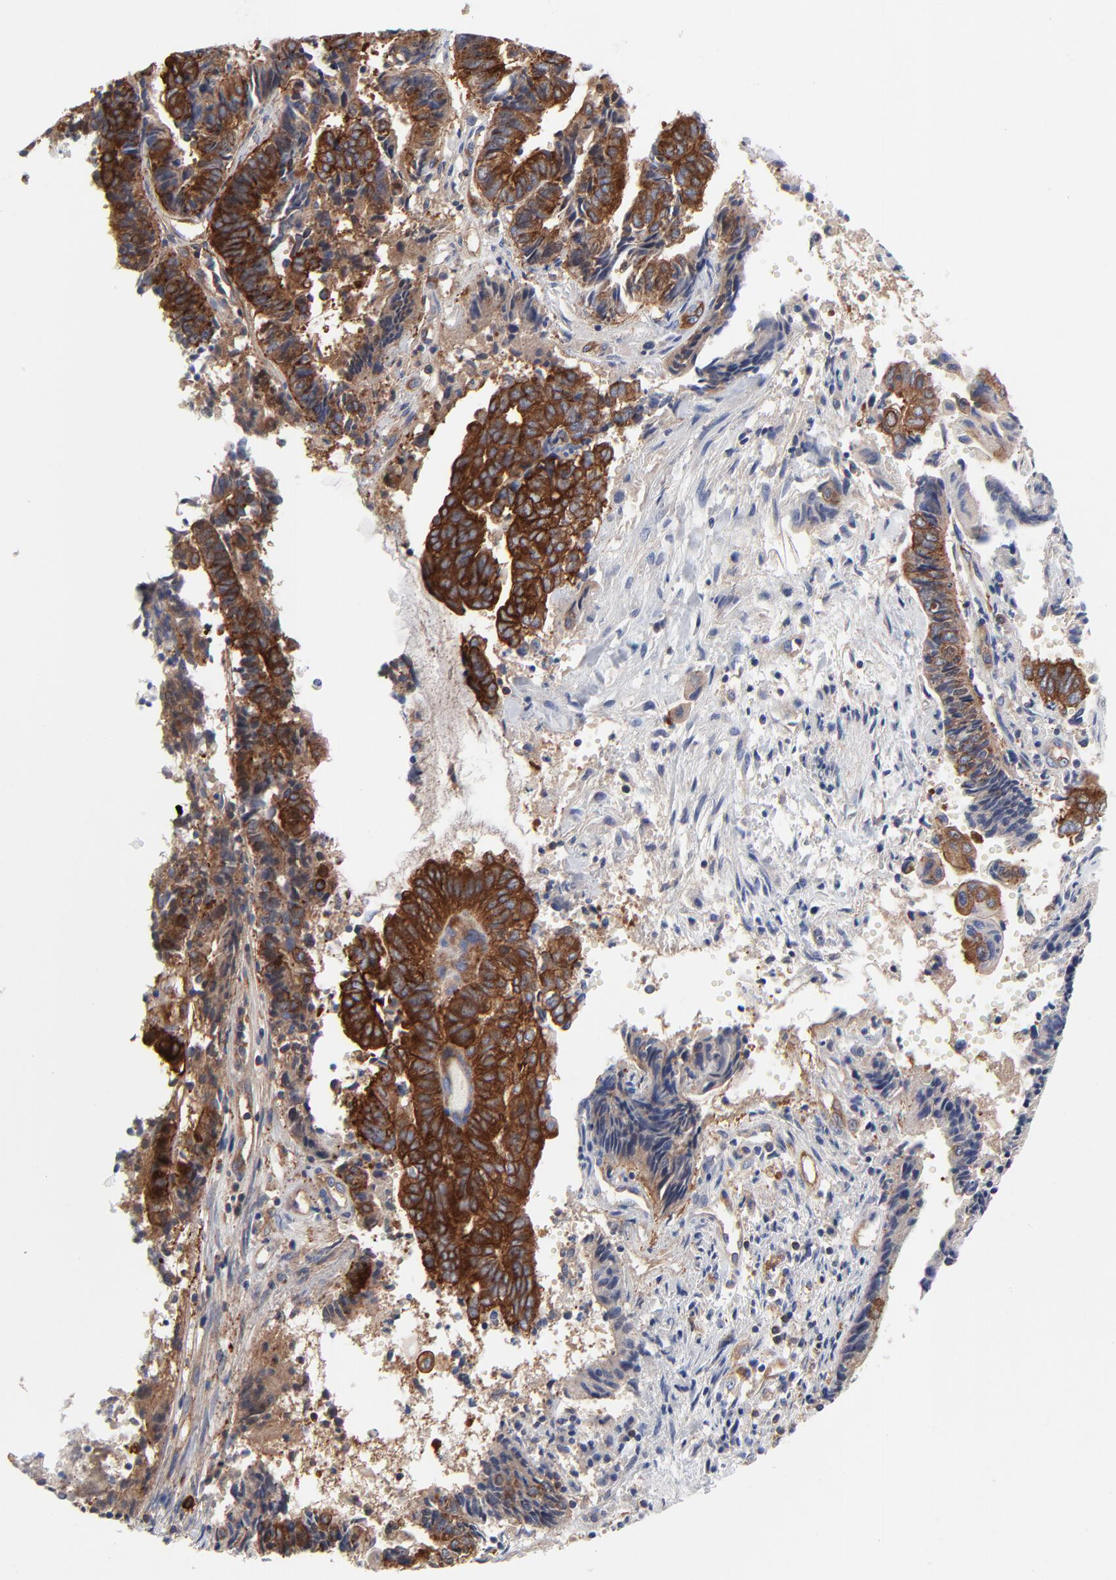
{"staining": {"intensity": "strong", "quantity": ">75%", "location": "cytoplasmic/membranous"}, "tissue": "endometrial cancer", "cell_type": "Tumor cells", "image_type": "cancer", "snomed": [{"axis": "morphology", "description": "Adenocarcinoma, NOS"}, {"axis": "topography", "description": "Uterus"}, {"axis": "topography", "description": "Endometrium"}], "caption": "Endometrial cancer stained for a protein (brown) demonstrates strong cytoplasmic/membranous positive positivity in about >75% of tumor cells.", "gene": "CD2AP", "patient": {"sex": "female", "age": 70}}